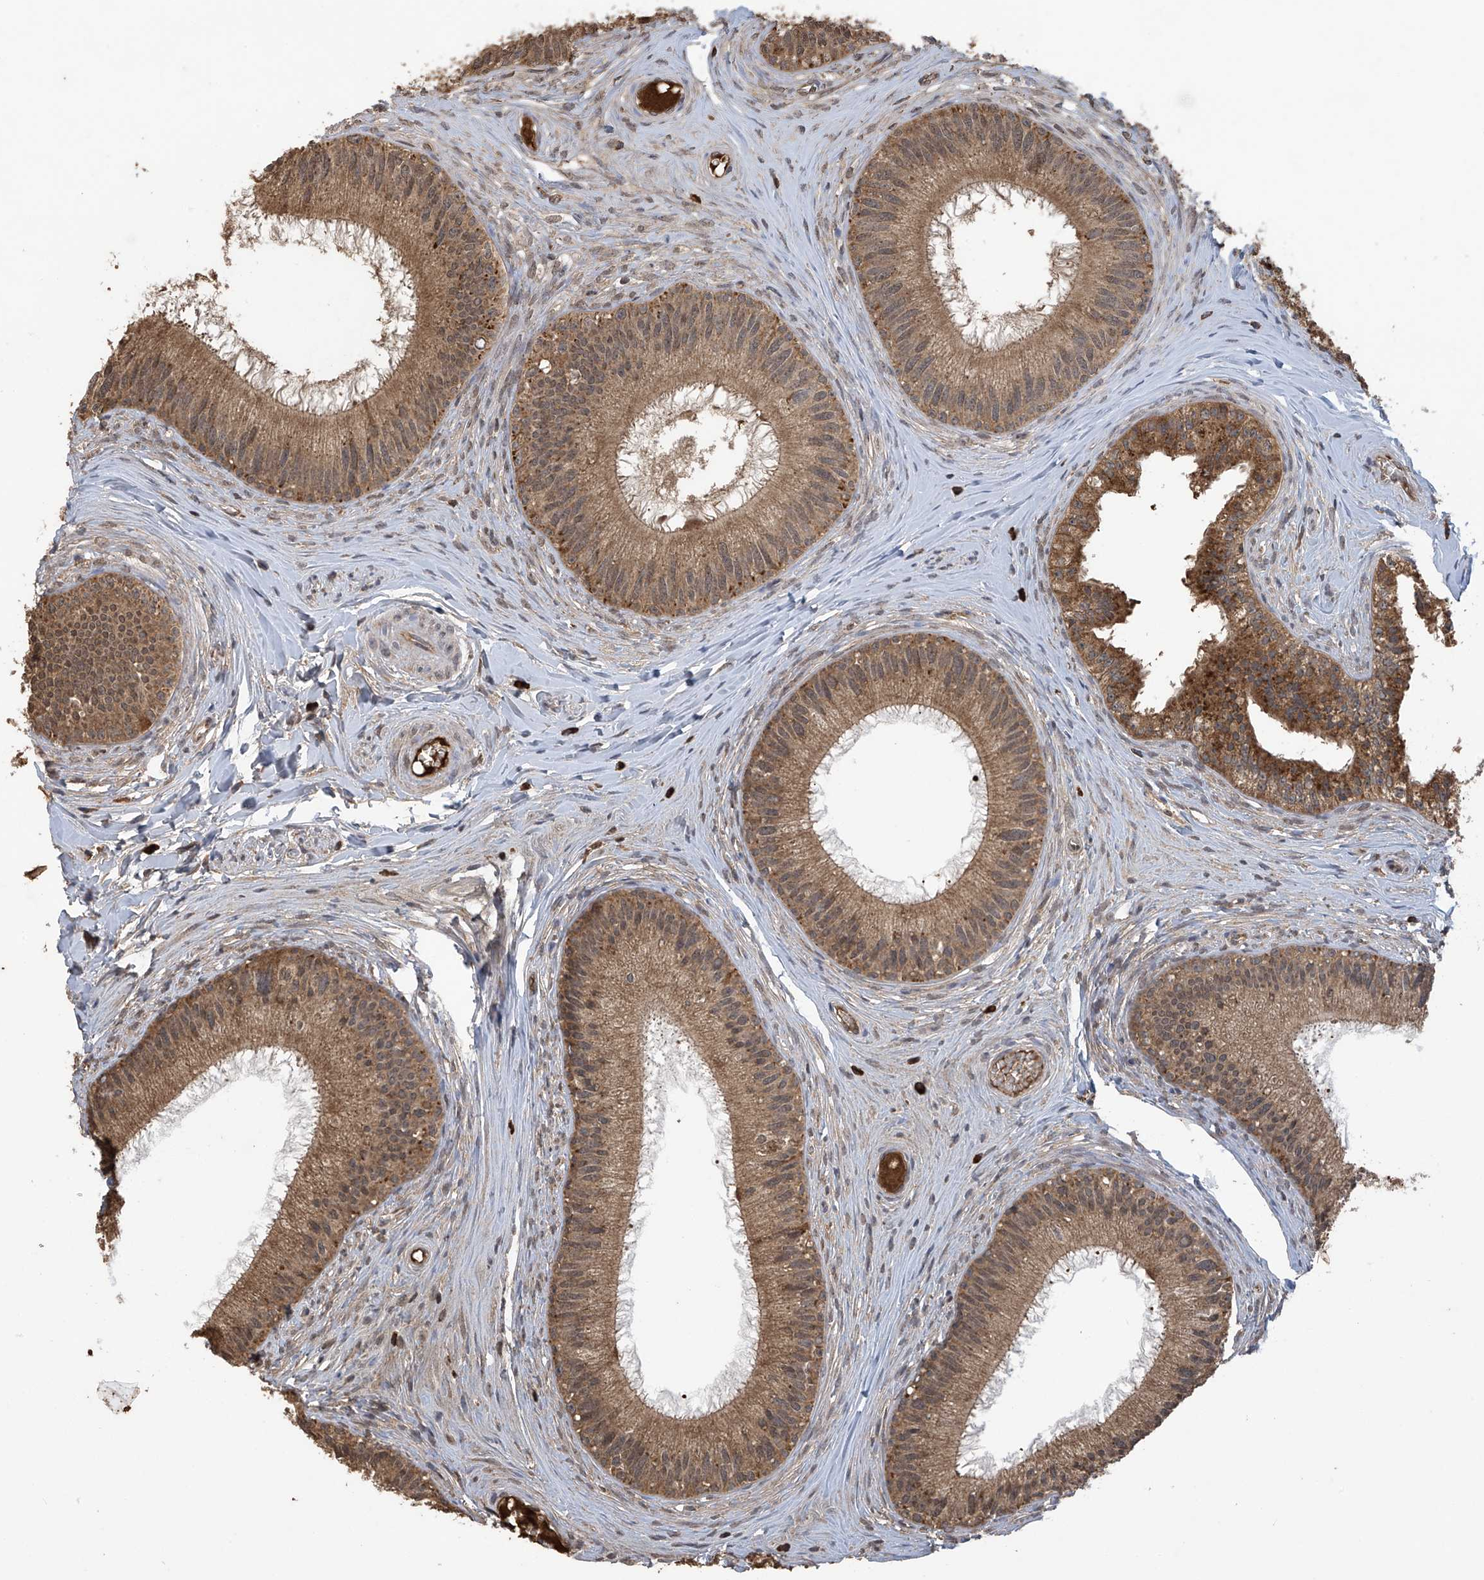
{"staining": {"intensity": "moderate", "quantity": ">75%", "location": "cytoplasmic/membranous"}, "tissue": "epididymis", "cell_type": "Glandular cells", "image_type": "normal", "snomed": [{"axis": "morphology", "description": "Normal tissue, NOS"}, {"axis": "topography", "description": "Epididymis"}], "caption": "Unremarkable epididymis reveals moderate cytoplasmic/membranous expression in approximately >75% of glandular cells, visualized by immunohistochemistry. The staining is performed using DAB (3,3'-diaminobenzidine) brown chromogen to label protein expression. The nuclei are counter-stained blue using hematoxylin.", "gene": "PNPT1", "patient": {"sex": "male", "age": 27}}